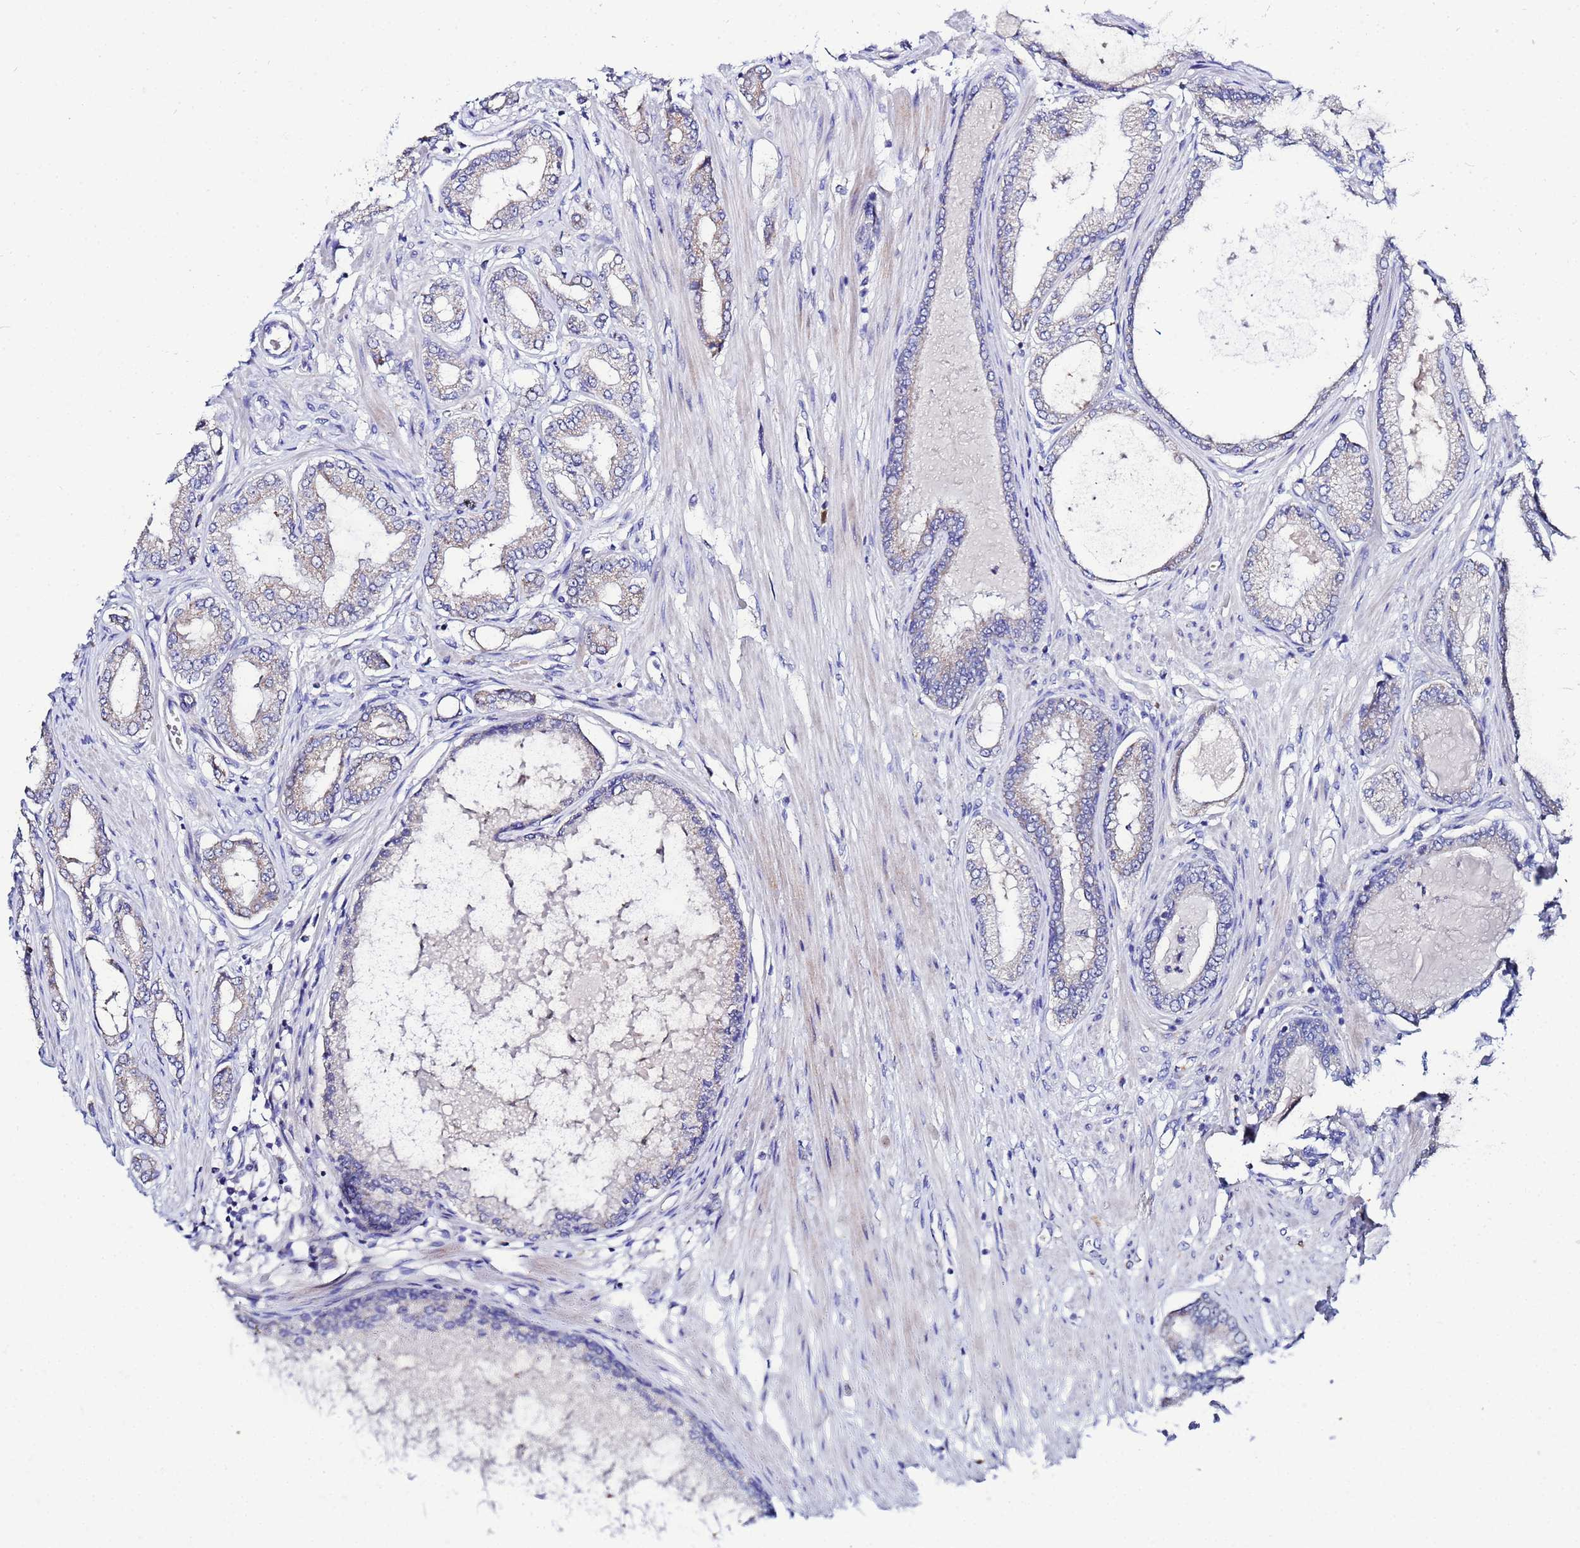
{"staining": {"intensity": "negative", "quantity": "none", "location": "none"}, "tissue": "prostate cancer", "cell_type": "Tumor cells", "image_type": "cancer", "snomed": [{"axis": "morphology", "description": "Adenocarcinoma, Low grade"}, {"axis": "topography", "description": "Prostate"}], "caption": "DAB immunohistochemical staining of prostate cancer shows no significant expression in tumor cells. The staining was performed using DAB to visualize the protein expression in brown, while the nuclei were stained in blue with hematoxylin (Magnification: 20x).", "gene": "FAHD2A", "patient": {"sex": "male", "age": 63}}